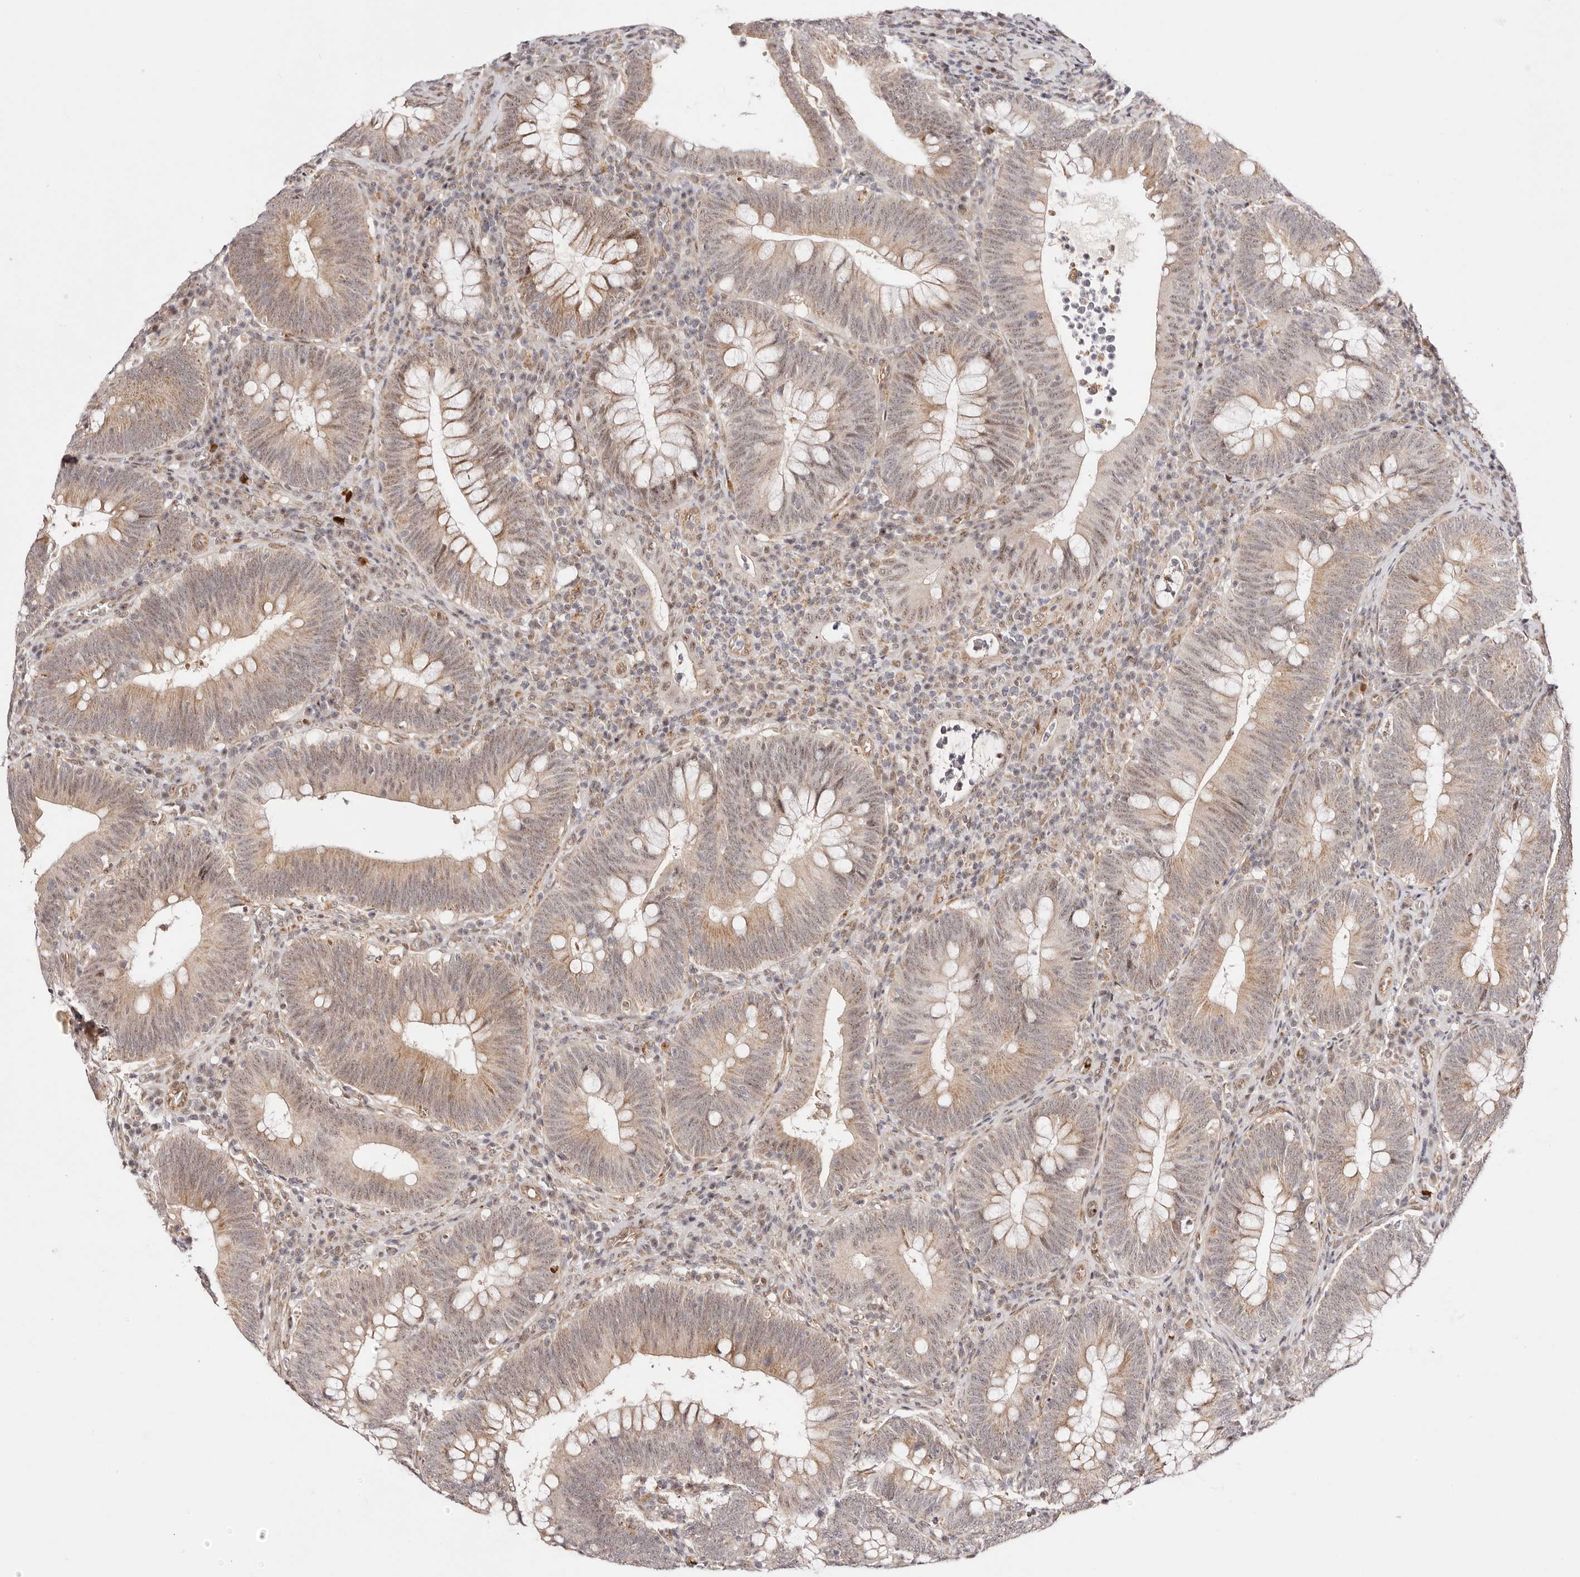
{"staining": {"intensity": "moderate", "quantity": ">75%", "location": "cytoplasmic/membranous,nuclear"}, "tissue": "colorectal cancer", "cell_type": "Tumor cells", "image_type": "cancer", "snomed": [{"axis": "morphology", "description": "Normal tissue, NOS"}, {"axis": "topography", "description": "Colon"}], "caption": "Brown immunohistochemical staining in colorectal cancer exhibits moderate cytoplasmic/membranous and nuclear expression in about >75% of tumor cells.", "gene": "WRN", "patient": {"sex": "female", "age": 82}}